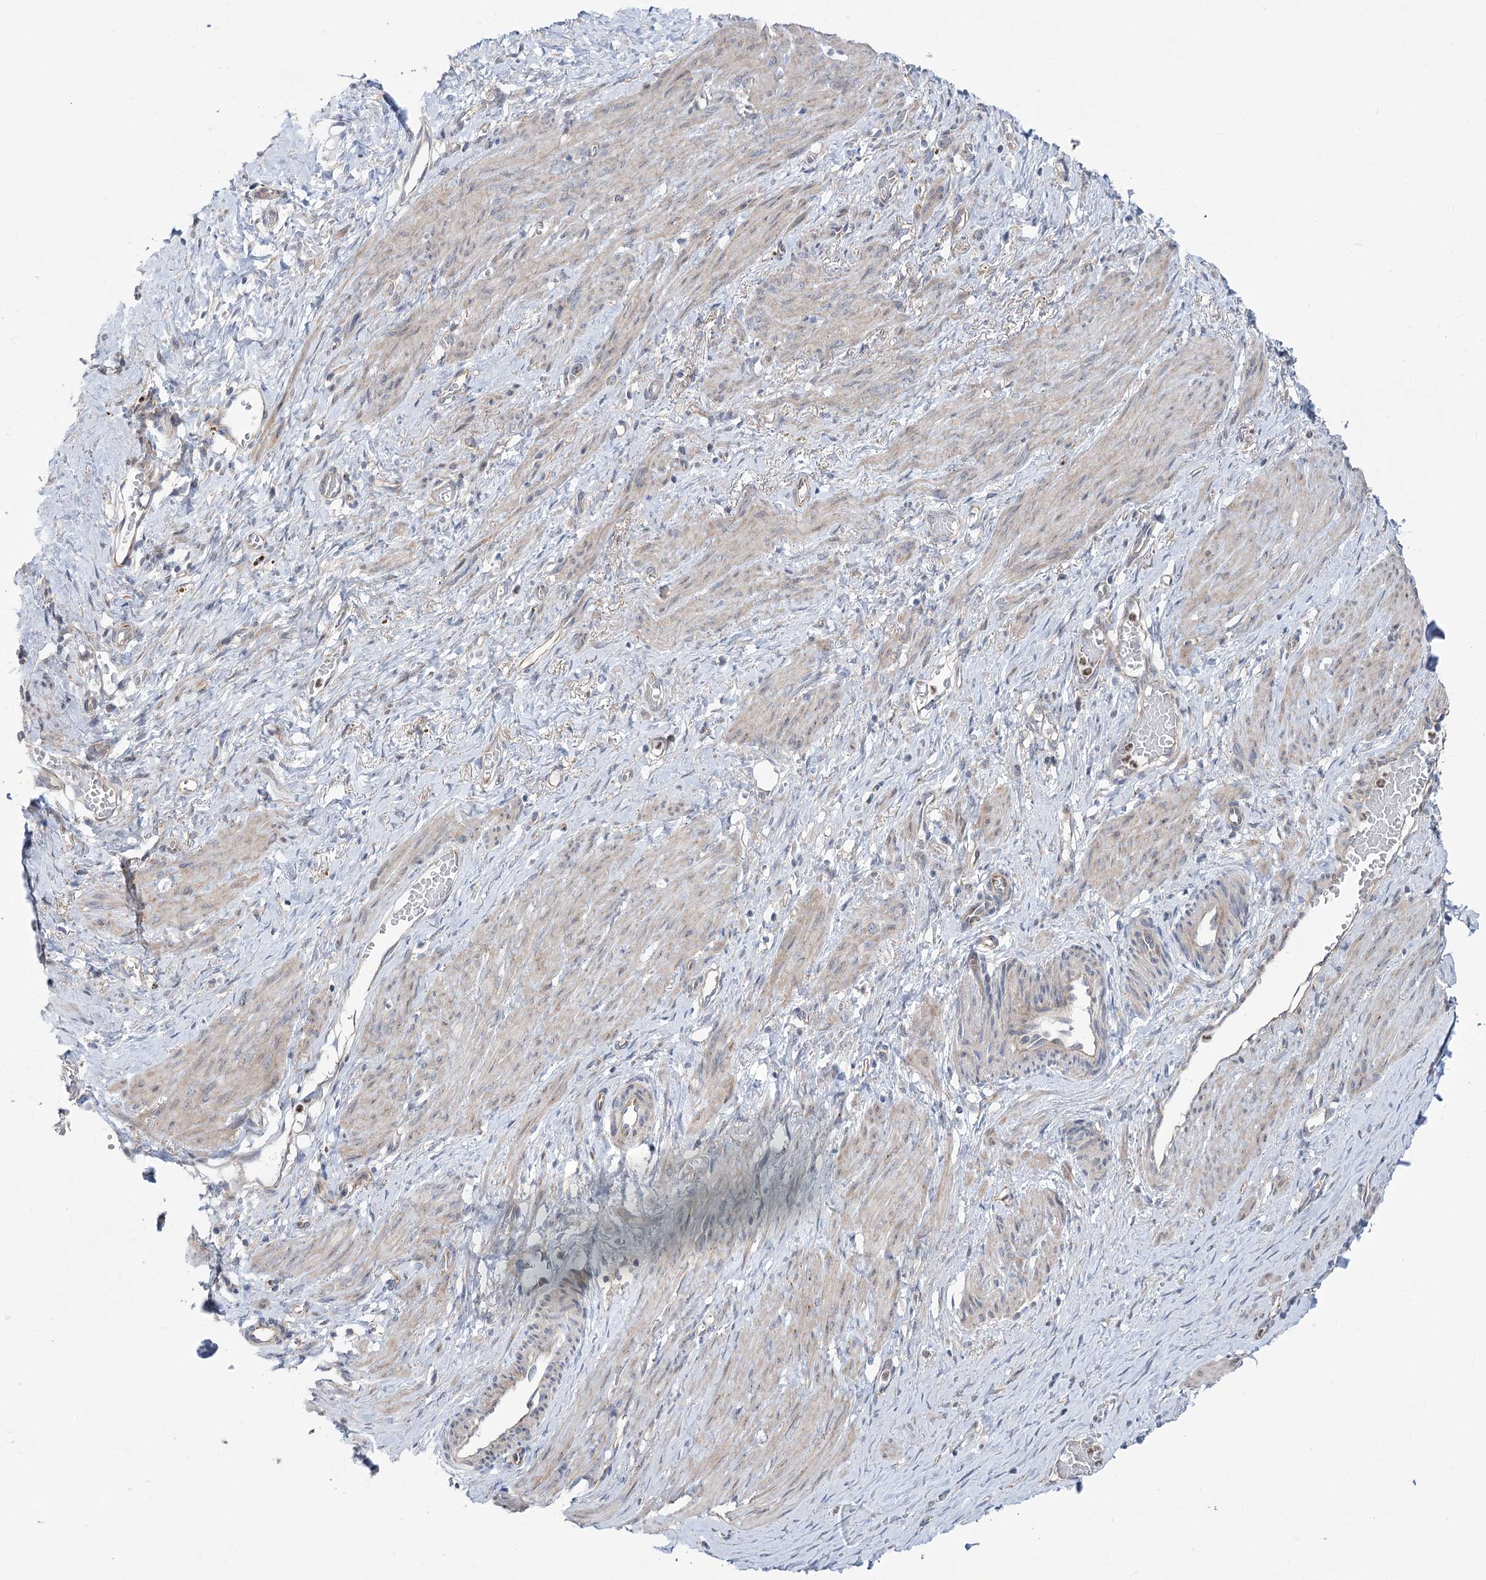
{"staining": {"intensity": "weak", "quantity": ">75%", "location": "cytoplasmic/membranous"}, "tissue": "smooth muscle", "cell_type": "Smooth muscle cells", "image_type": "normal", "snomed": [{"axis": "morphology", "description": "Normal tissue, NOS"}, {"axis": "topography", "description": "Endometrium"}], "caption": "Smooth muscle cells exhibit weak cytoplasmic/membranous staining in approximately >75% of cells in unremarkable smooth muscle. The protein of interest is stained brown, and the nuclei are stained in blue (DAB IHC with brightfield microscopy, high magnification).", "gene": "SCN11A", "patient": {"sex": "female", "age": 33}}